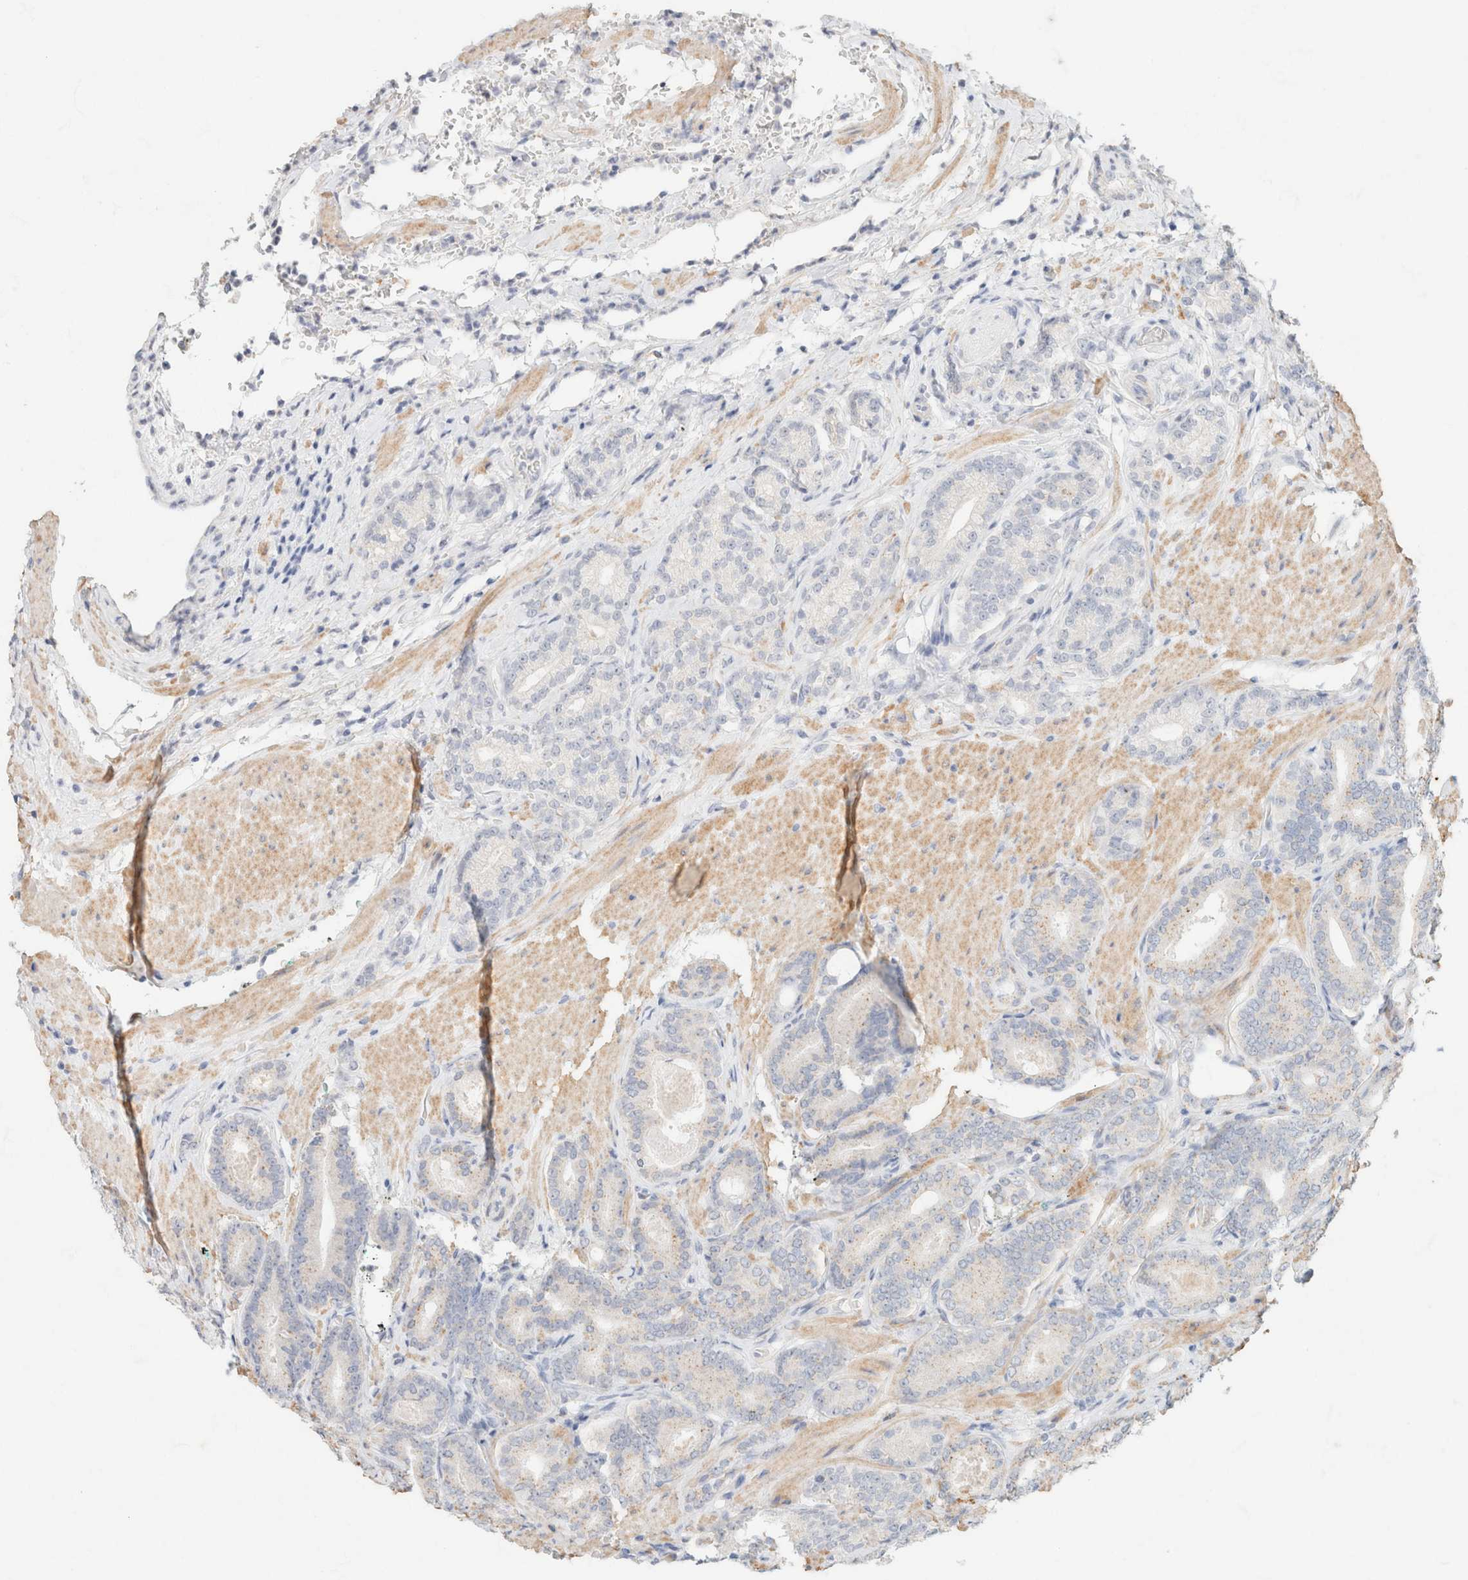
{"staining": {"intensity": "negative", "quantity": "none", "location": "none"}, "tissue": "prostate cancer", "cell_type": "Tumor cells", "image_type": "cancer", "snomed": [{"axis": "morphology", "description": "Adenocarcinoma, High grade"}, {"axis": "topography", "description": "Prostate"}], "caption": "High-grade adenocarcinoma (prostate) was stained to show a protein in brown. There is no significant positivity in tumor cells. (DAB (3,3'-diaminobenzidine) IHC, high magnification).", "gene": "CA12", "patient": {"sex": "male", "age": 61}}